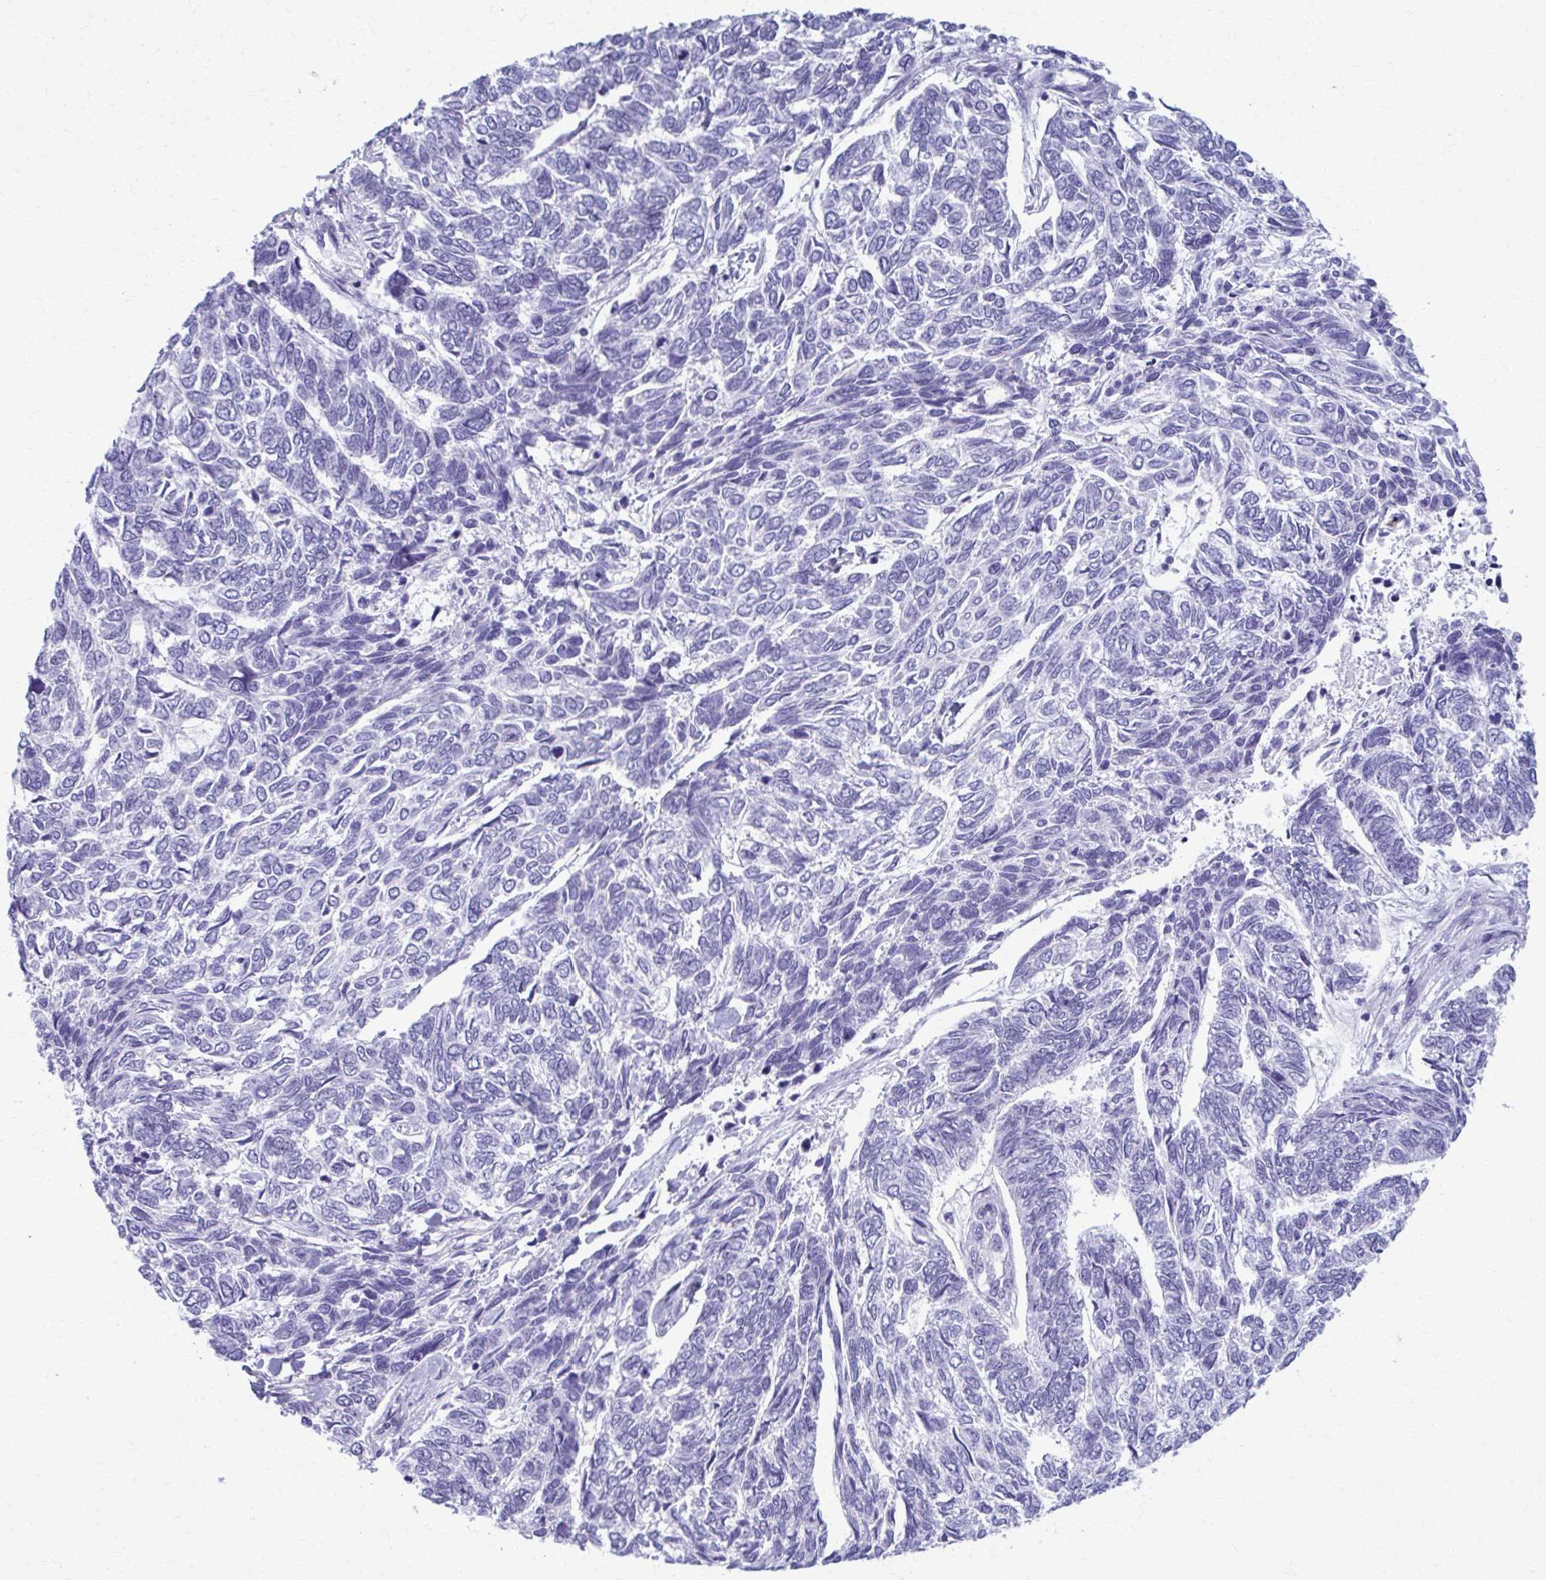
{"staining": {"intensity": "negative", "quantity": "none", "location": "none"}, "tissue": "skin cancer", "cell_type": "Tumor cells", "image_type": "cancer", "snomed": [{"axis": "morphology", "description": "Basal cell carcinoma"}, {"axis": "topography", "description": "Skin"}], "caption": "This is a histopathology image of immunohistochemistry staining of skin cancer, which shows no staining in tumor cells.", "gene": "MPLKIP", "patient": {"sex": "female", "age": 65}}